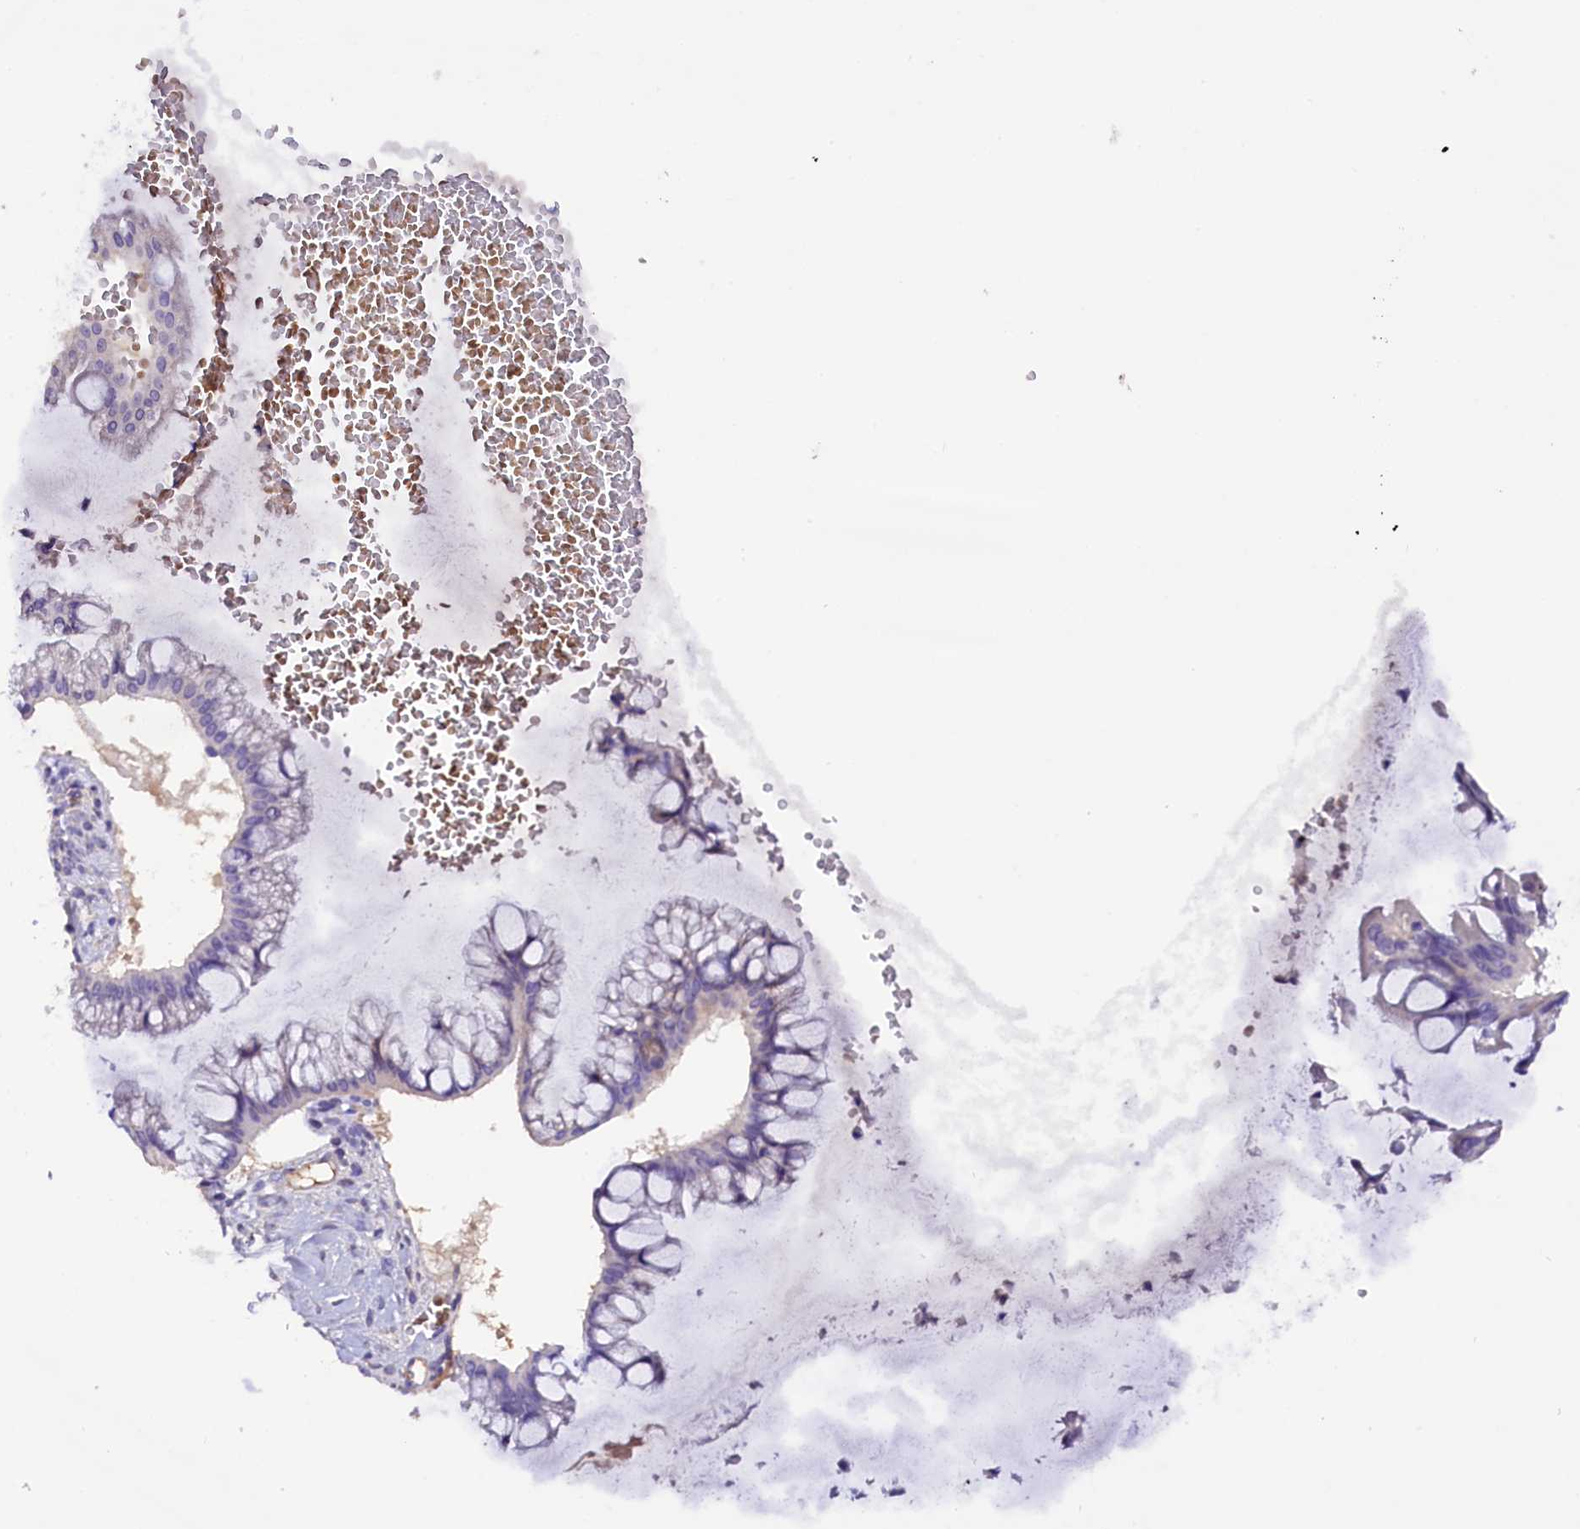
{"staining": {"intensity": "negative", "quantity": "none", "location": "none"}, "tissue": "ovarian cancer", "cell_type": "Tumor cells", "image_type": "cancer", "snomed": [{"axis": "morphology", "description": "Cystadenocarcinoma, mucinous, NOS"}, {"axis": "topography", "description": "Ovary"}], "caption": "There is no significant positivity in tumor cells of ovarian cancer. (DAB (3,3'-diaminobenzidine) immunohistochemistry, high magnification).", "gene": "MEX3B", "patient": {"sex": "female", "age": 73}}